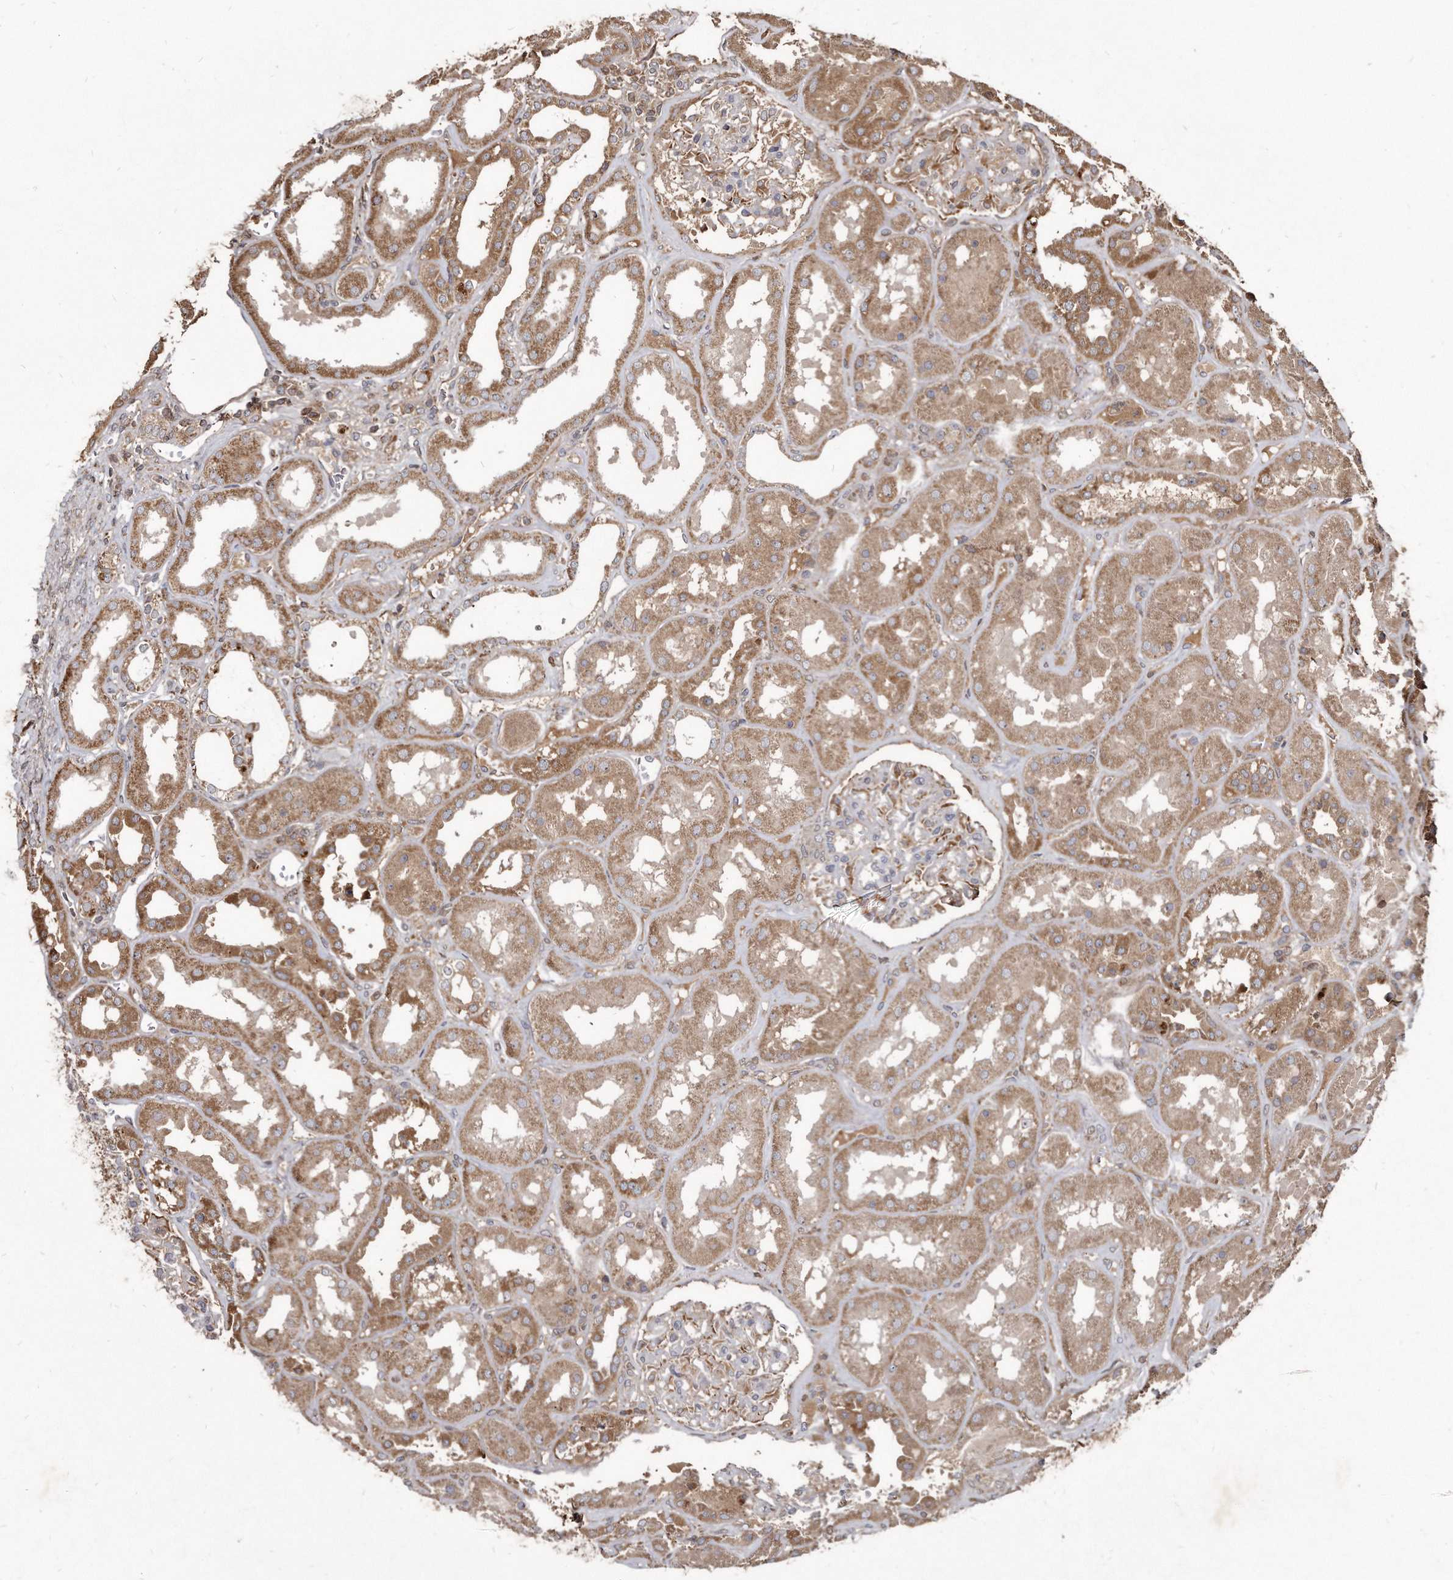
{"staining": {"intensity": "negative", "quantity": "none", "location": "none"}, "tissue": "kidney", "cell_type": "Cells in glomeruli", "image_type": "normal", "snomed": [{"axis": "morphology", "description": "Normal tissue, NOS"}, {"axis": "topography", "description": "Kidney"}], "caption": "The histopathology image exhibits no significant staining in cells in glomeruli of kidney. (Immunohistochemistry (ihc), brightfield microscopy, high magnification).", "gene": "FAM136A", "patient": {"sex": "male", "age": 70}}